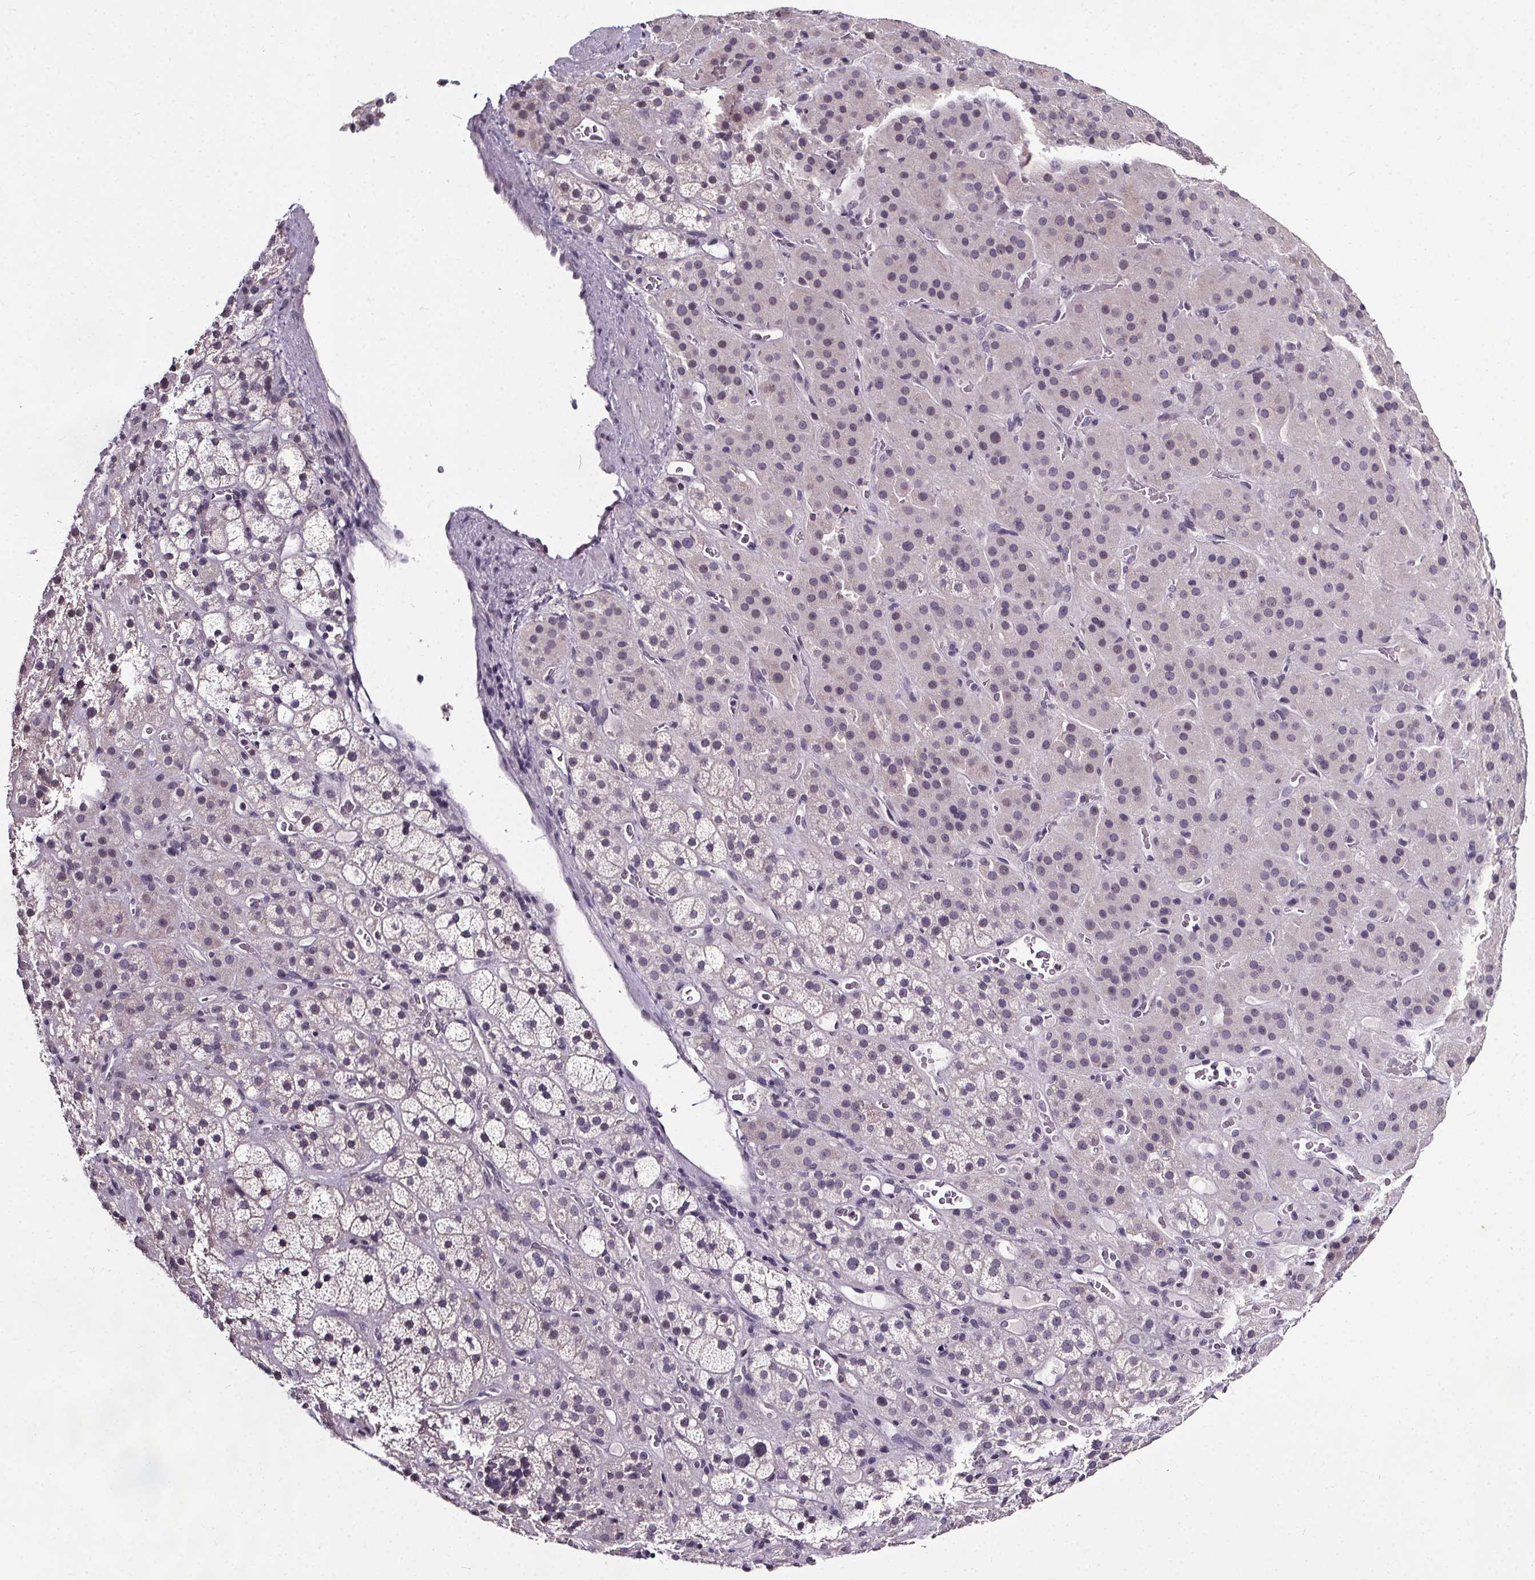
{"staining": {"intensity": "negative", "quantity": "none", "location": "none"}, "tissue": "adrenal gland", "cell_type": "Glandular cells", "image_type": "normal", "snomed": [{"axis": "morphology", "description": "Normal tissue, NOS"}, {"axis": "topography", "description": "Adrenal gland"}], "caption": "Immunohistochemistry (IHC) image of normal human adrenal gland stained for a protein (brown), which displays no staining in glandular cells. (DAB (3,3'-diaminobenzidine) IHC with hematoxylin counter stain).", "gene": "NKX6", "patient": {"sex": "male", "age": 57}}